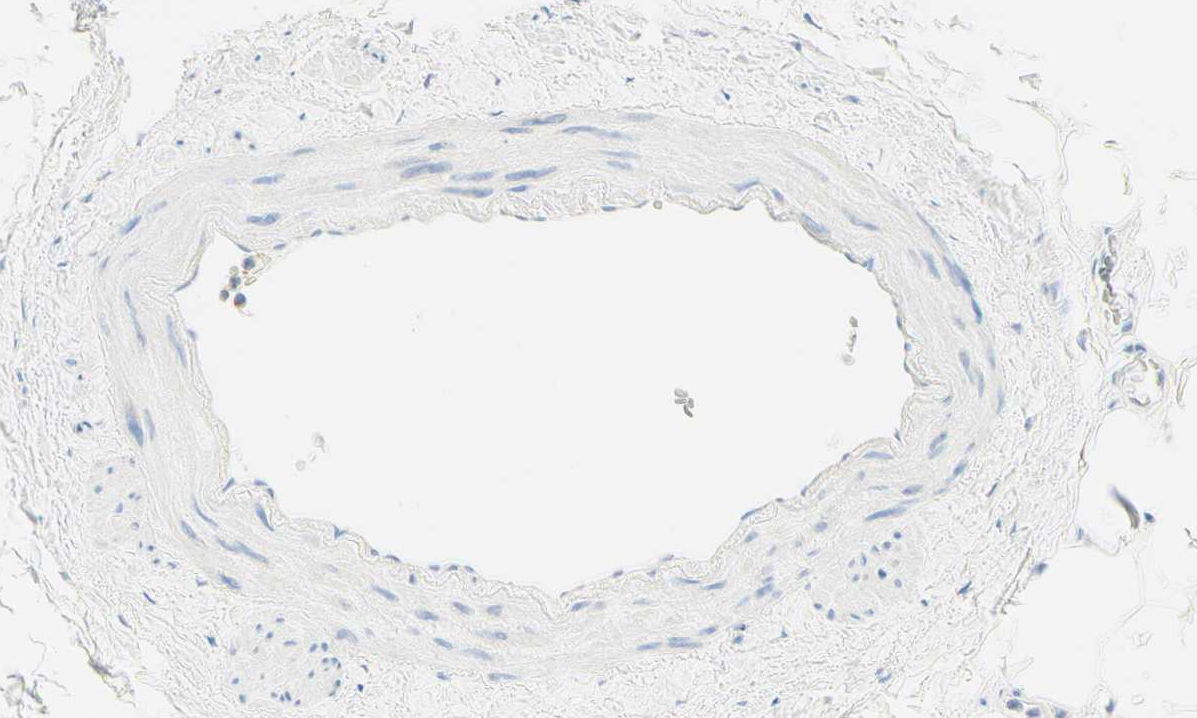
{"staining": {"intensity": "negative", "quantity": "none", "location": "none"}, "tissue": "adipose tissue", "cell_type": "Adipocytes", "image_type": "normal", "snomed": [{"axis": "morphology", "description": "Normal tissue, NOS"}, {"axis": "topography", "description": "Adipose tissue"}, {"axis": "topography", "description": "Peripheral nerve tissue"}], "caption": "Adipose tissue was stained to show a protein in brown. There is no significant staining in adipocytes. Brightfield microscopy of immunohistochemistry (IHC) stained with DAB (3,3'-diaminobenzidine) (brown) and hematoxylin (blue), captured at high magnification.", "gene": "LAT", "patient": {"sex": "male", "age": 52}}